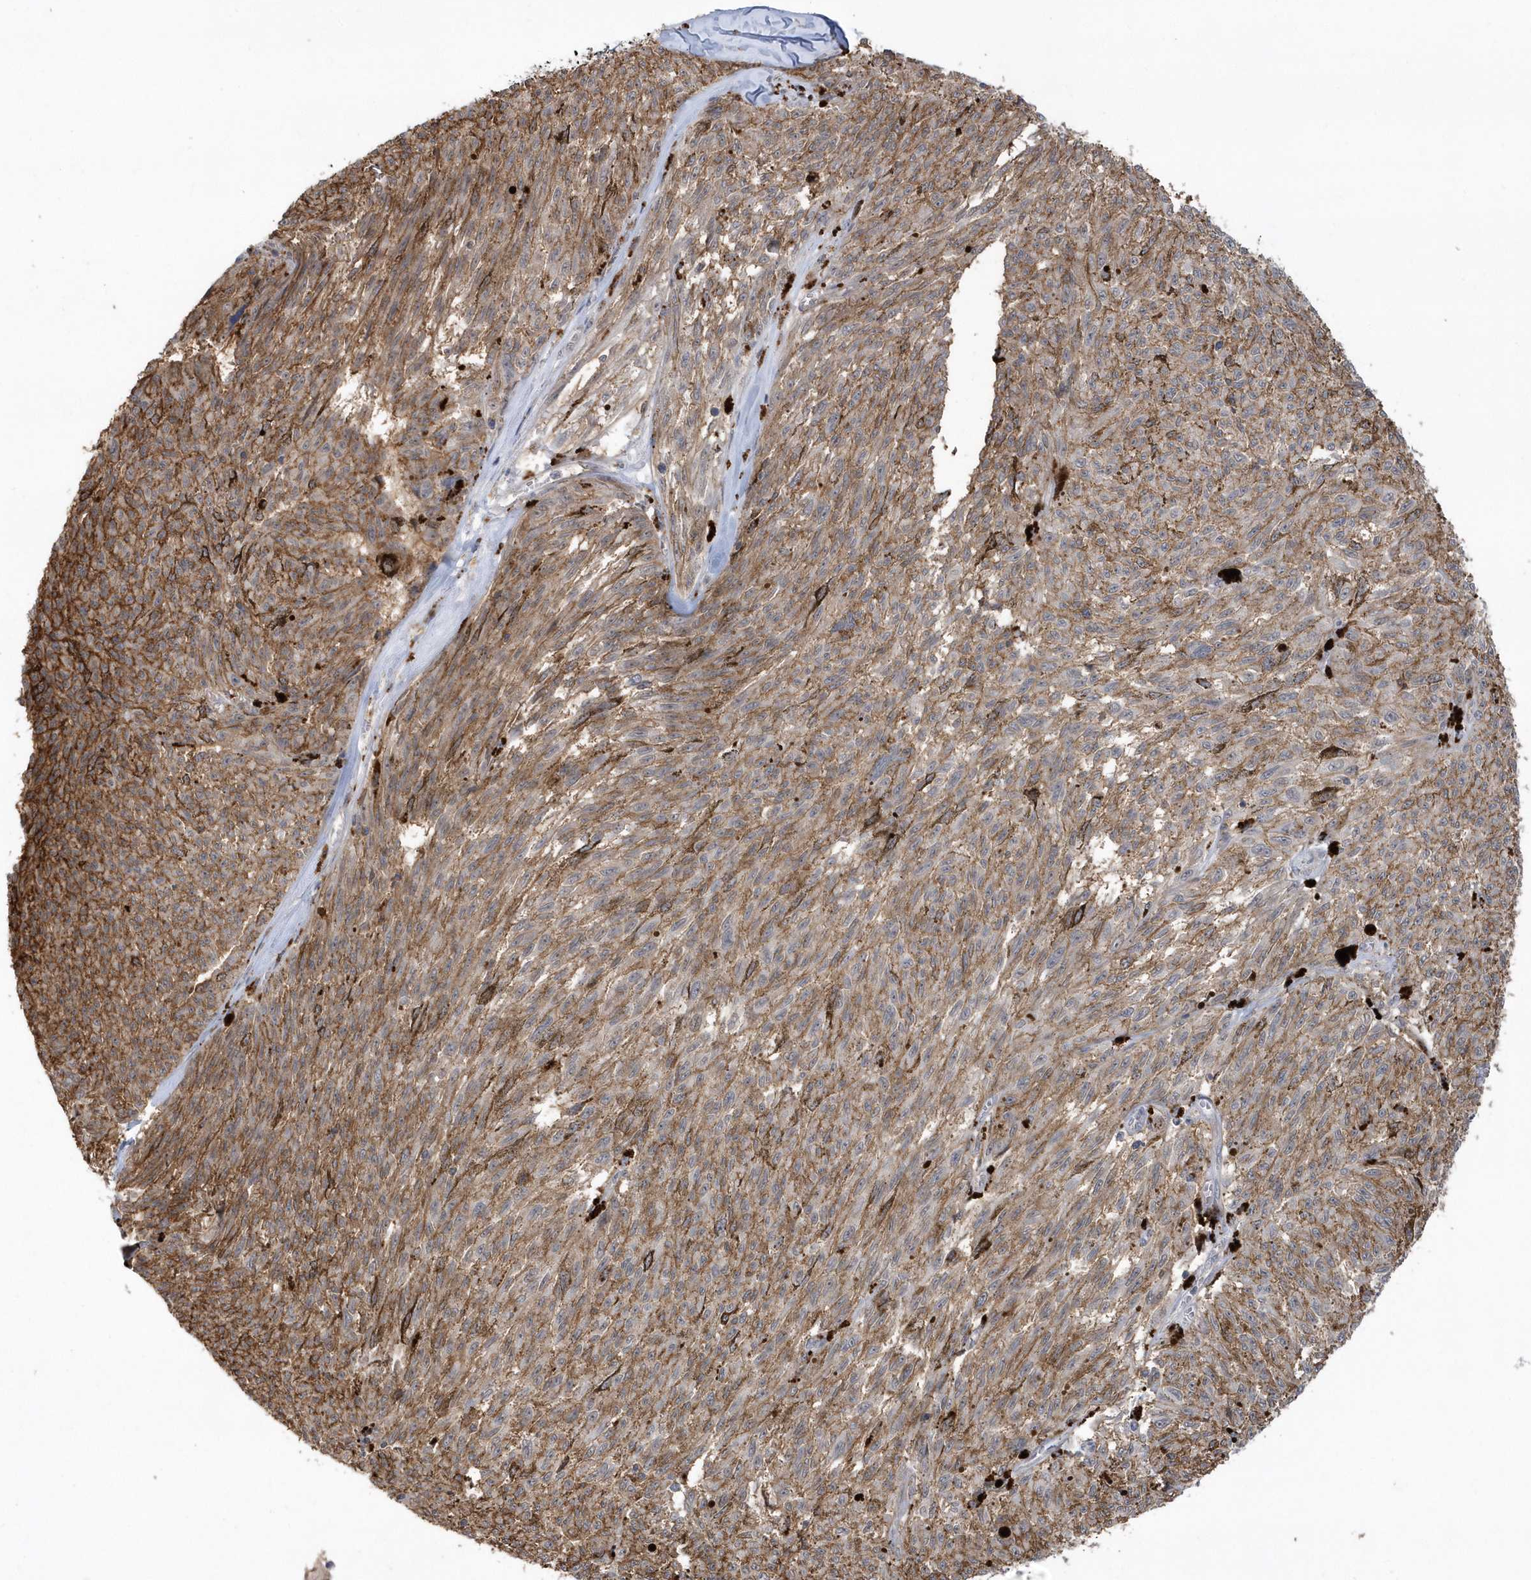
{"staining": {"intensity": "moderate", "quantity": ">75%", "location": "cytoplasmic/membranous"}, "tissue": "melanoma", "cell_type": "Tumor cells", "image_type": "cancer", "snomed": [{"axis": "morphology", "description": "Malignant melanoma, NOS"}, {"axis": "topography", "description": "Skin"}], "caption": "Moderate cytoplasmic/membranous expression for a protein is appreciated in about >75% of tumor cells of malignant melanoma using immunohistochemistry.", "gene": "CRIP3", "patient": {"sex": "female", "age": 72}}